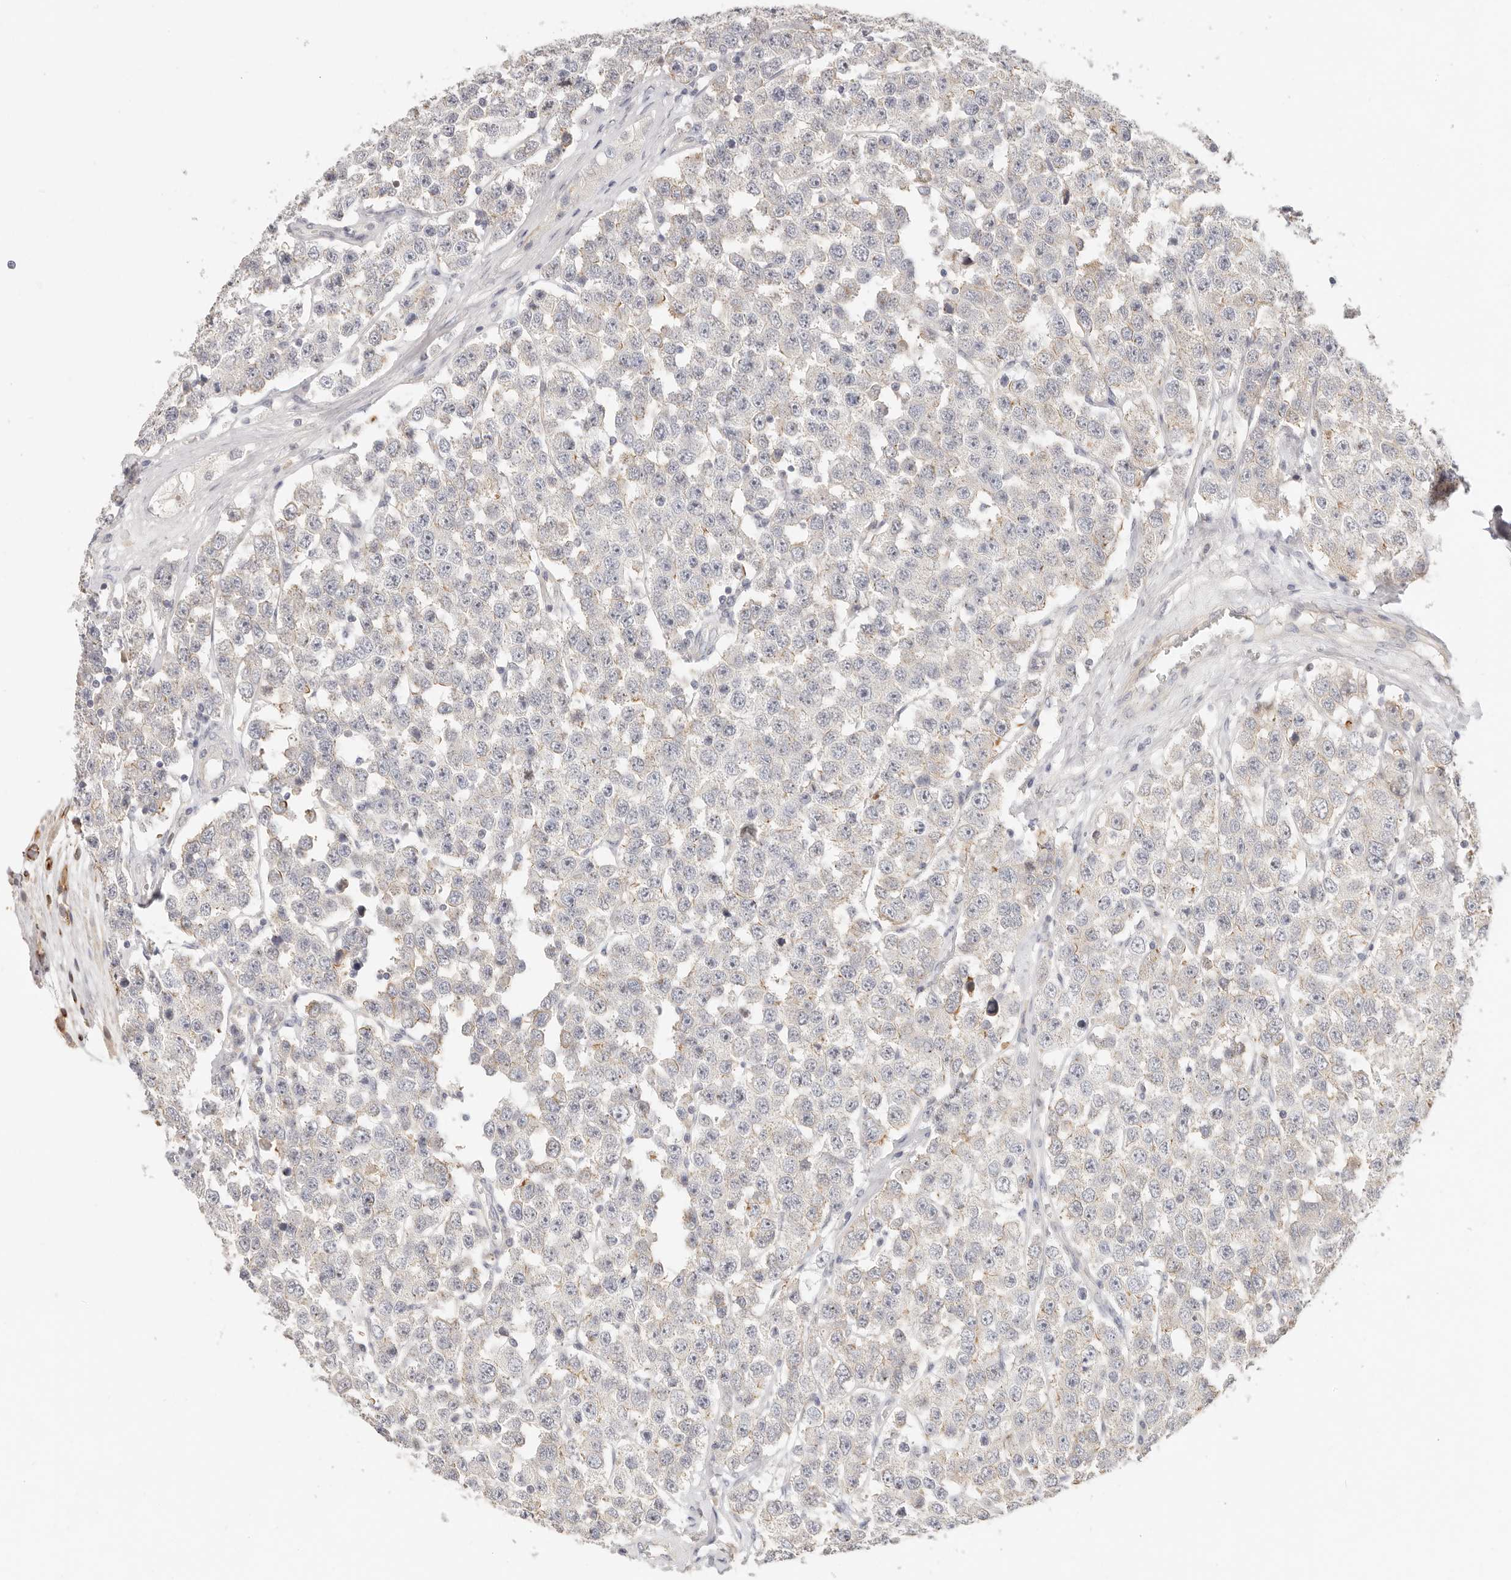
{"staining": {"intensity": "negative", "quantity": "none", "location": "none"}, "tissue": "testis cancer", "cell_type": "Tumor cells", "image_type": "cancer", "snomed": [{"axis": "morphology", "description": "Seminoma, NOS"}, {"axis": "topography", "description": "Testis"}], "caption": "The image demonstrates no staining of tumor cells in testis seminoma.", "gene": "DTNBP1", "patient": {"sex": "male", "age": 28}}